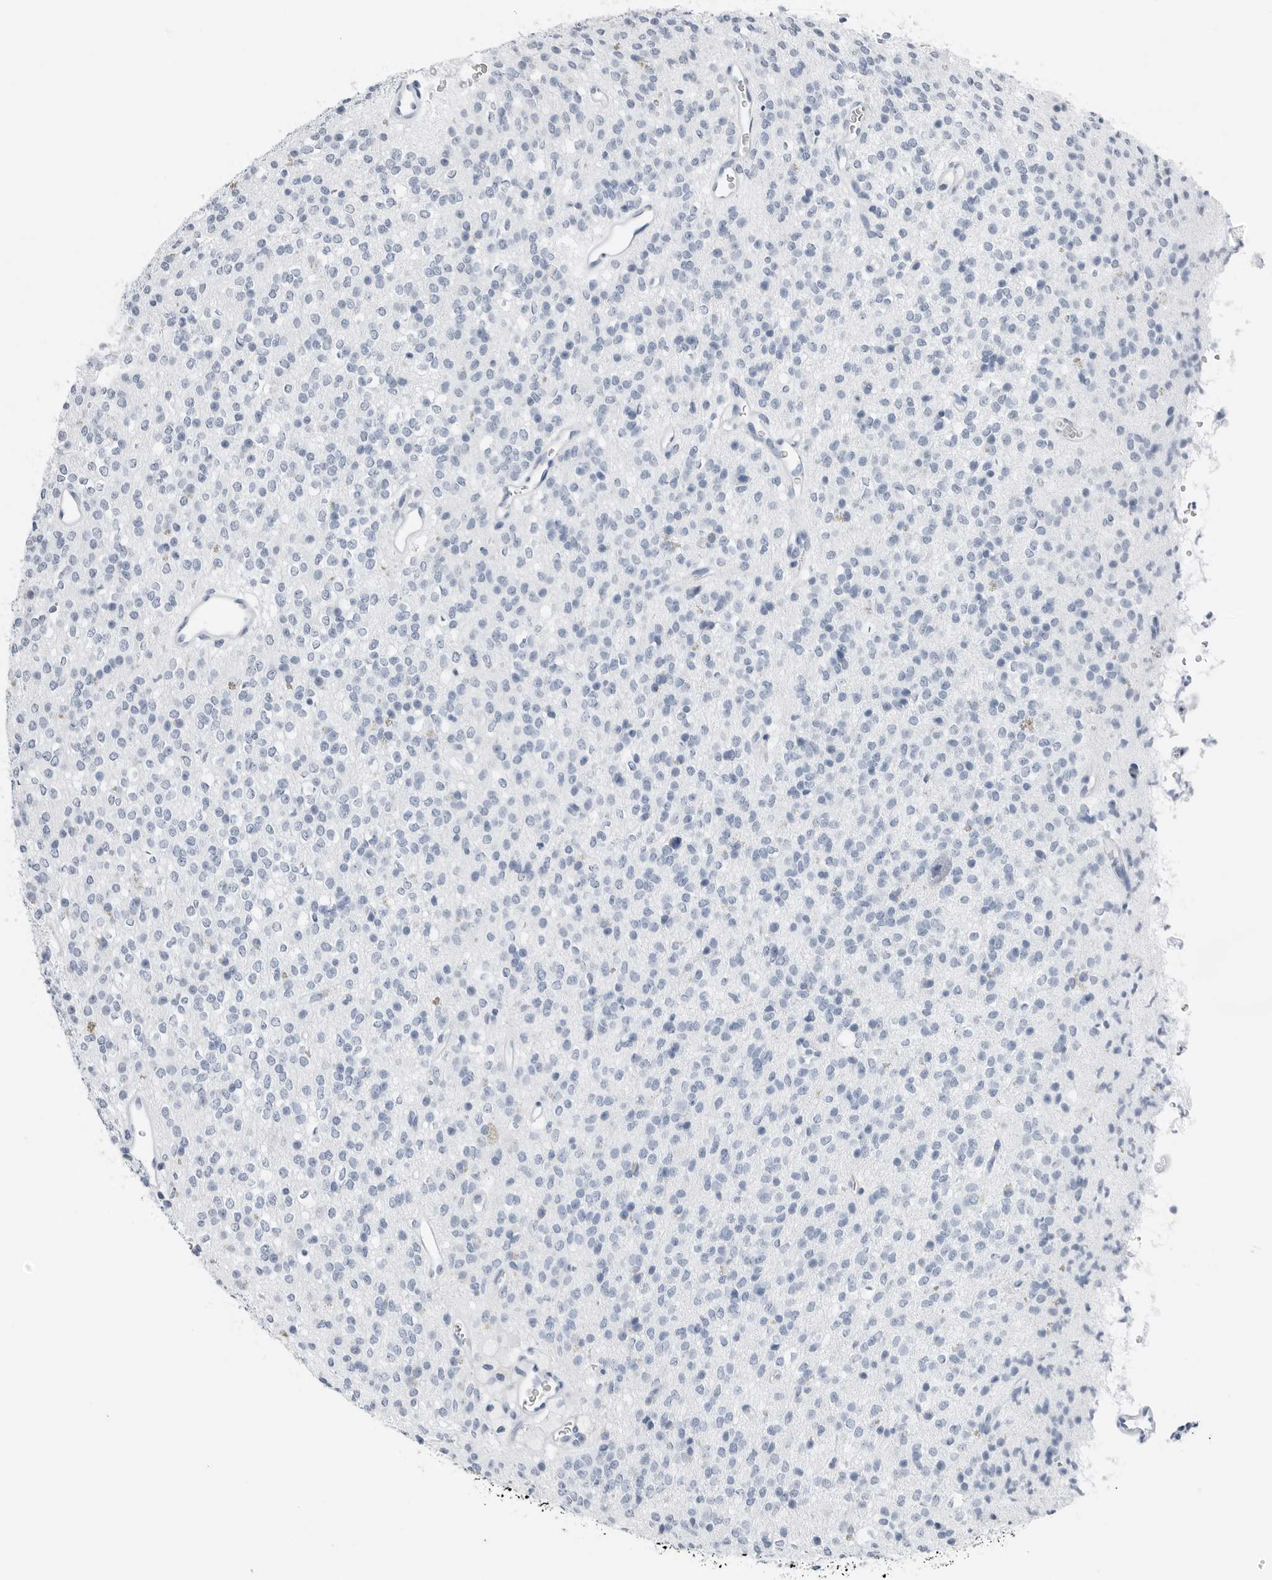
{"staining": {"intensity": "negative", "quantity": "none", "location": "none"}, "tissue": "glioma", "cell_type": "Tumor cells", "image_type": "cancer", "snomed": [{"axis": "morphology", "description": "Glioma, malignant, High grade"}, {"axis": "topography", "description": "Brain"}], "caption": "High magnification brightfield microscopy of glioma stained with DAB (3,3'-diaminobenzidine) (brown) and counterstained with hematoxylin (blue): tumor cells show no significant expression.", "gene": "SLPI", "patient": {"sex": "male", "age": 34}}